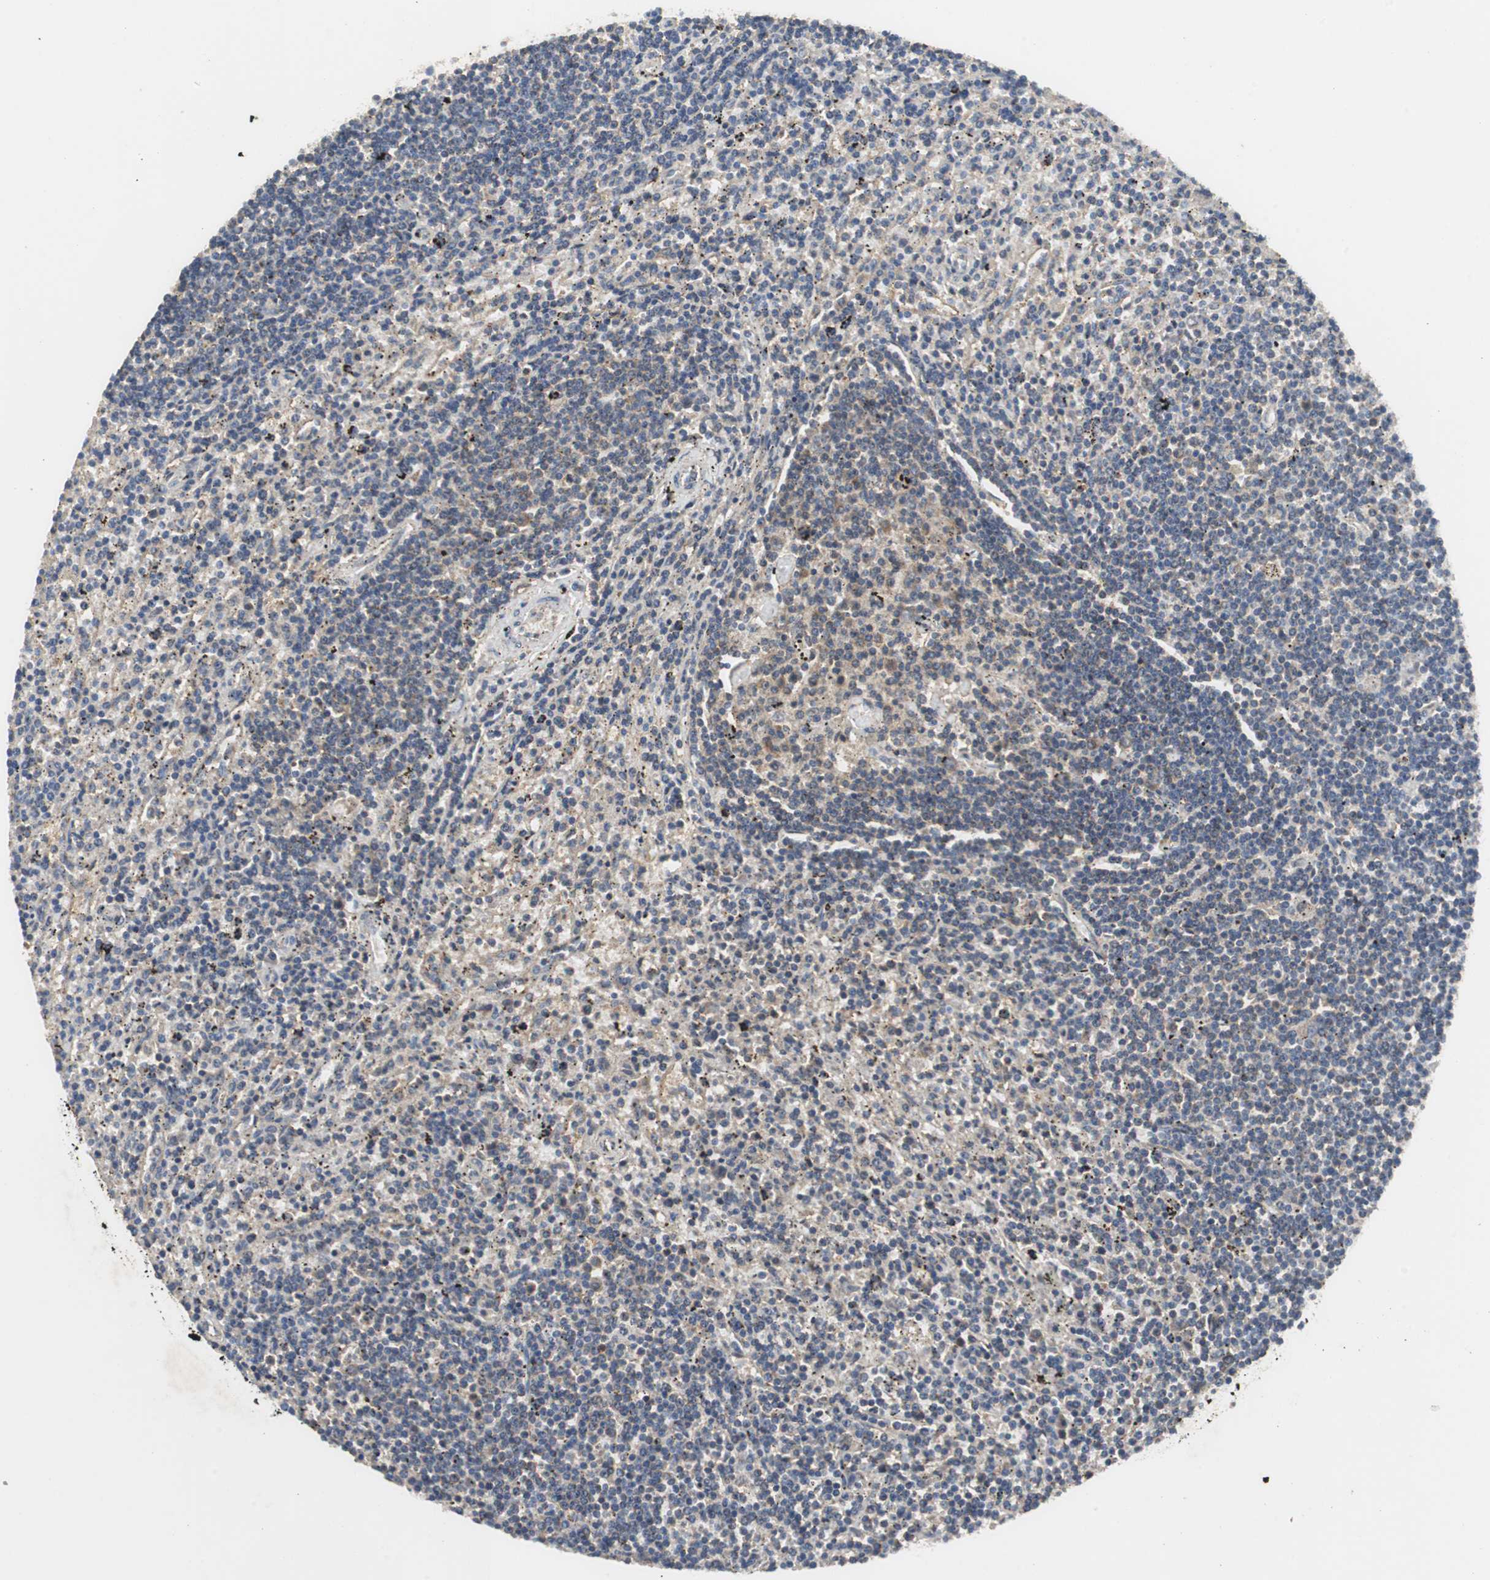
{"staining": {"intensity": "weak", "quantity": "25%-75%", "location": "cytoplasmic/membranous"}, "tissue": "lymphoma", "cell_type": "Tumor cells", "image_type": "cancer", "snomed": [{"axis": "morphology", "description": "Malignant lymphoma, non-Hodgkin's type, Low grade"}, {"axis": "topography", "description": "Spleen"}], "caption": "This is an image of IHC staining of lymphoma, which shows weak expression in the cytoplasmic/membranous of tumor cells.", "gene": "VBP1", "patient": {"sex": "male", "age": 76}}